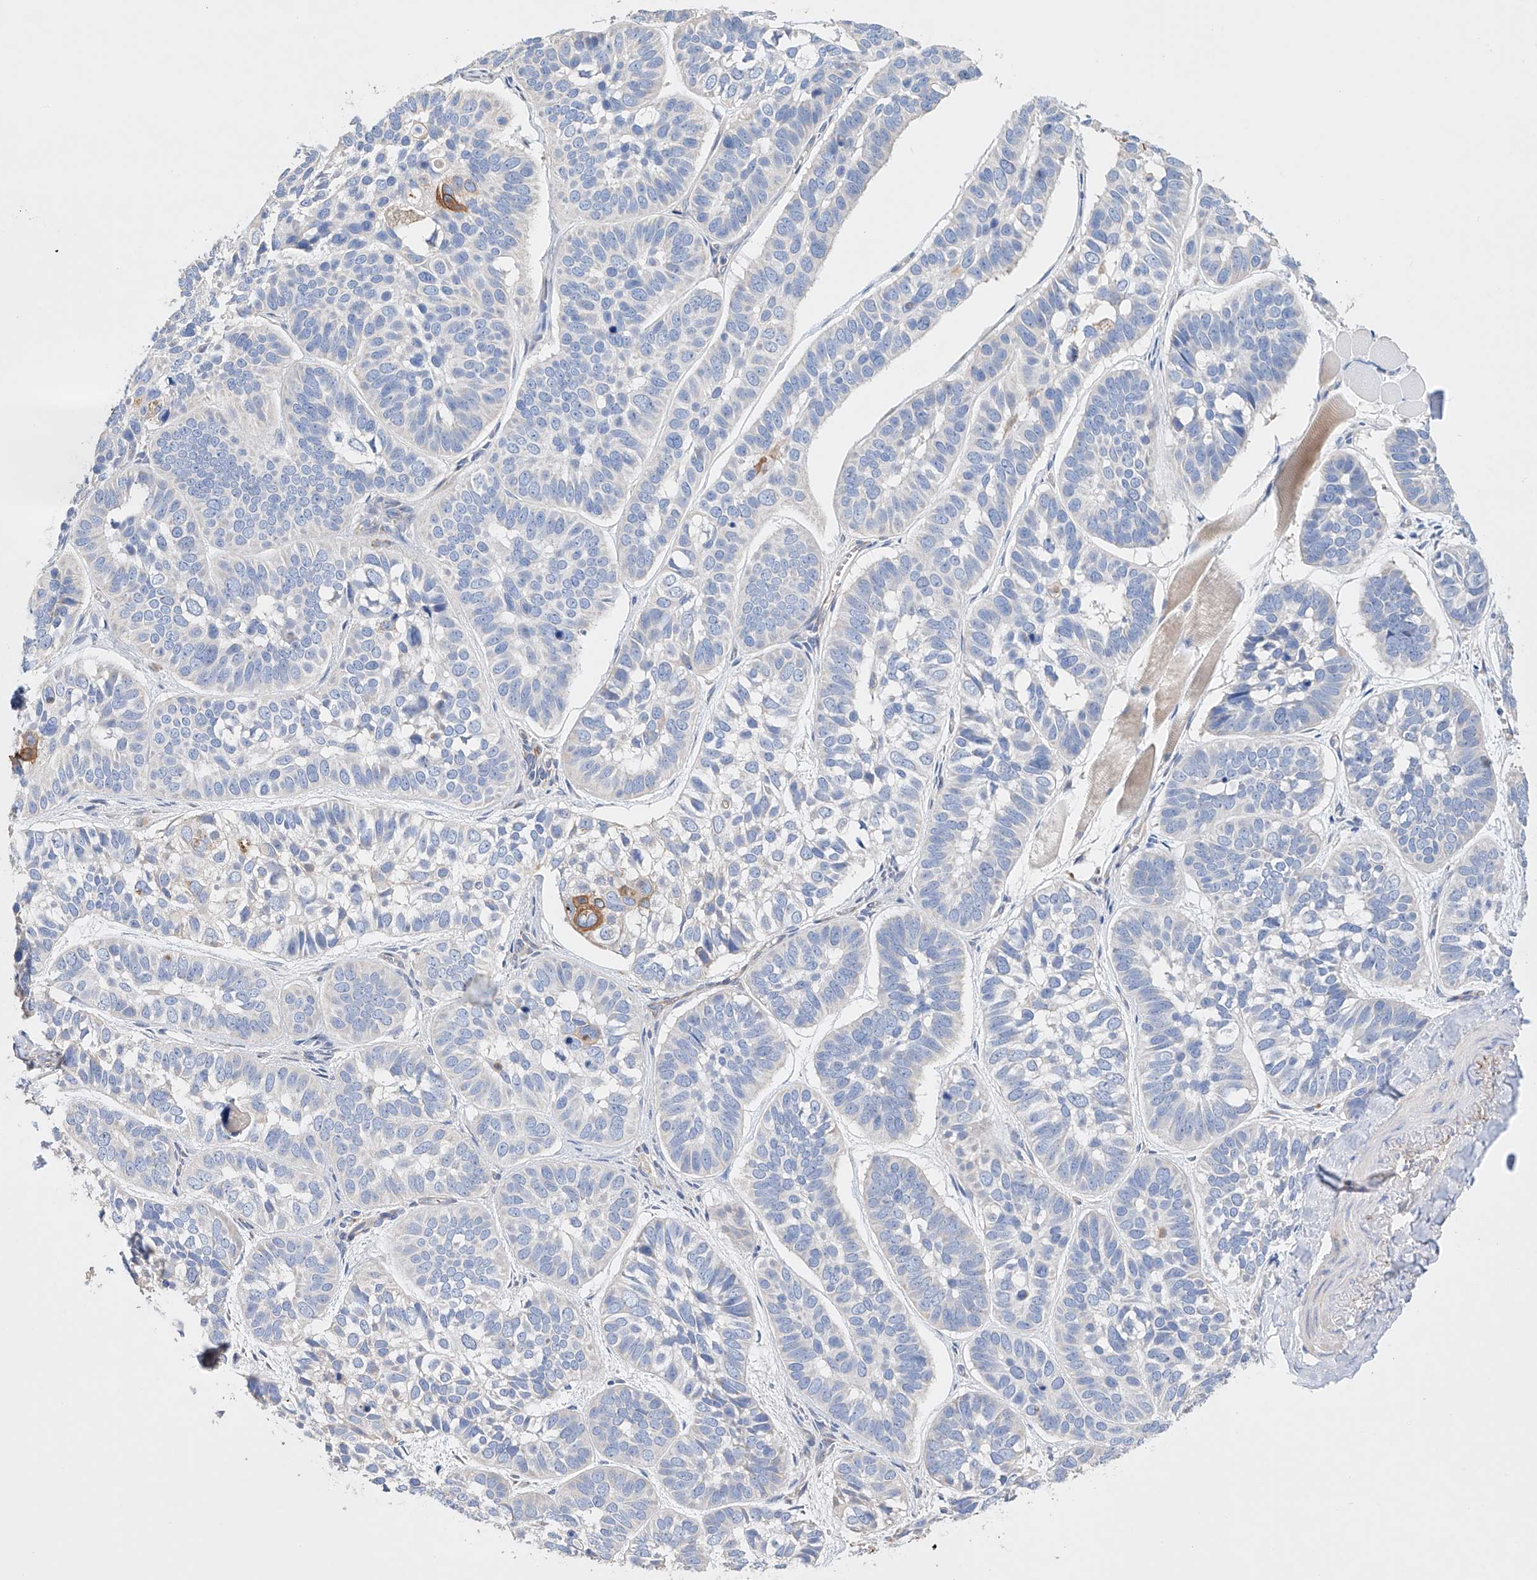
{"staining": {"intensity": "negative", "quantity": "none", "location": "none"}, "tissue": "skin cancer", "cell_type": "Tumor cells", "image_type": "cancer", "snomed": [{"axis": "morphology", "description": "Basal cell carcinoma"}, {"axis": "topography", "description": "Skin"}], "caption": "Tumor cells are negative for protein expression in human skin basal cell carcinoma. (Stains: DAB (3,3'-diaminobenzidine) immunohistochemistry (IHC) with hematoxylin counter stain, Microscopy: brightfield microscopy at high magnification).", "gene": "AFG1L", "patient": {"sex": "male", "age": 62}}